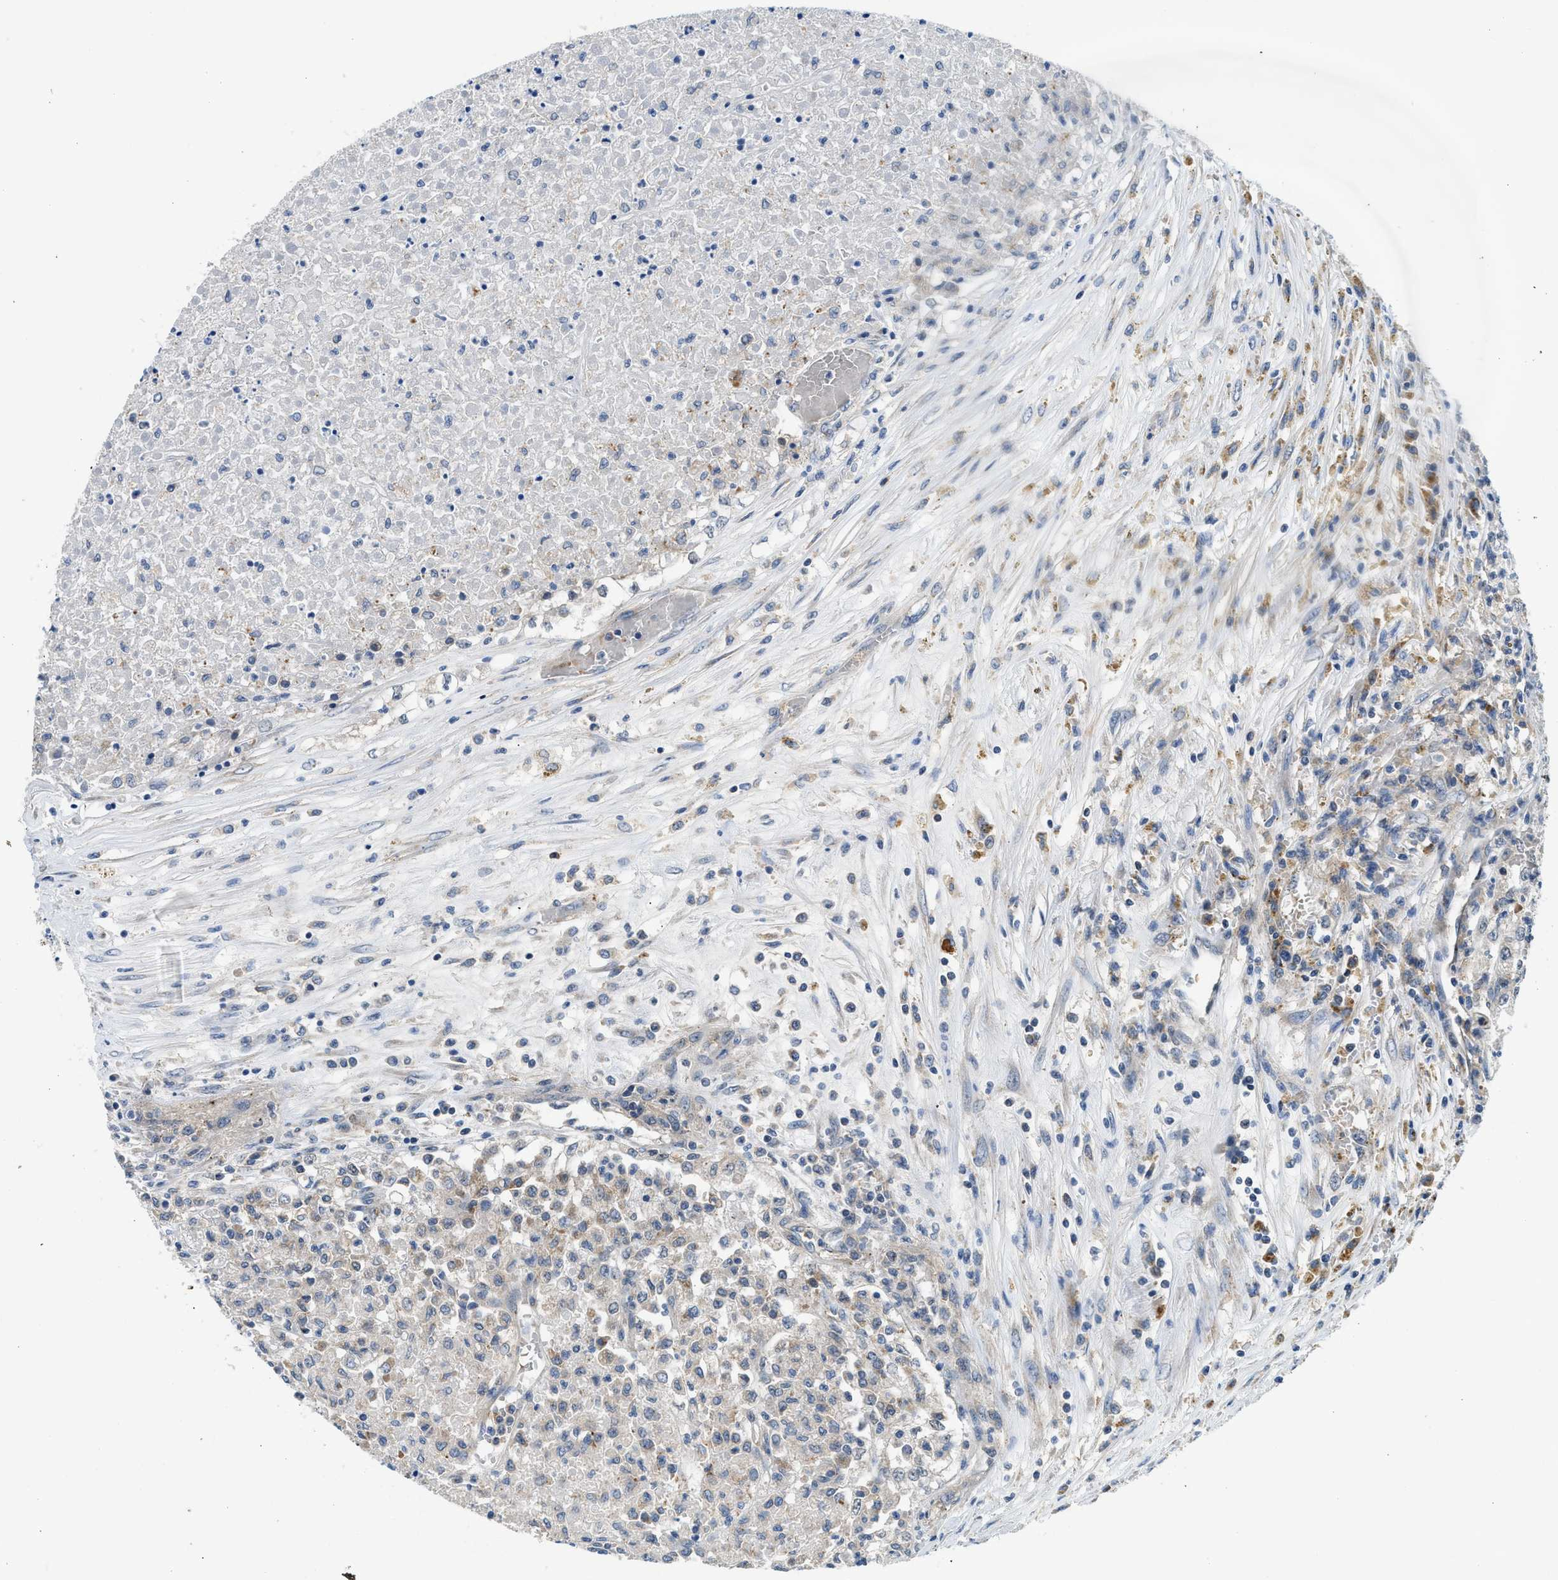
{"staining": {"intensity": "weak", "quantity": "<25%", "location": "cytoplasmic/membranous"}, "tissue": "renal cancer", "cell_type": "Tumor cells", "image_type": "cancer", "snomed": [{"axis": "morphology", "description": "Adenocarcinoma, NOS"}, {"axis": "topography", "description": "Kidney"}], "caption": "Adenocarcinoma (renal) was stained to show a protein in brown. There is no significant positivity in tumor cells.", "gene": "LPIN2", "patient": {"sex": "female", "age": 54}}